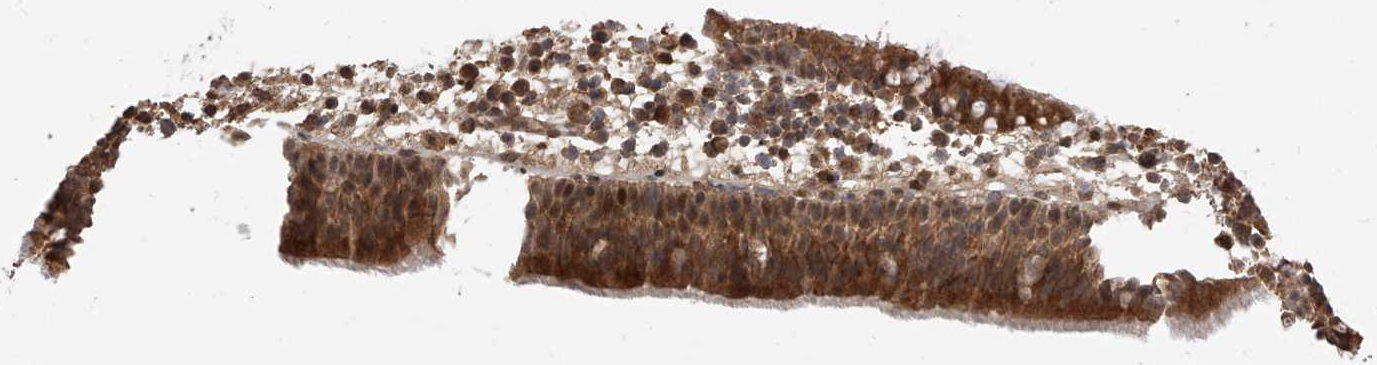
{"staining": {"intensity": "moderate", "quantity": ">75%", "location": "cytoplasmic/membranous,nuclear"}, "tissue": "nasopharynx", "cell_type": "Respiratory epithelial cells", "image_type": "normal", "snomed": [{"axis": "morphology", "description": "Normal tissue, NOS"}, {"axis": "morphology", "description": "Inflammation, NOS"}, {"axis": "morphology", "description": "Malignant melanoma, Metastatic site"}, {"axis": "topography", "description": "Nasopharynx"}], "caption": "Normal nasopharynx reveals moderate cytoplasmic/membranous,nuclear staining in approximately >75% of respiratory epithelial cells, visualized by immunohistochemistry.", "gene": "LATS1", "patient": {"sex": "male", "age": 70}}